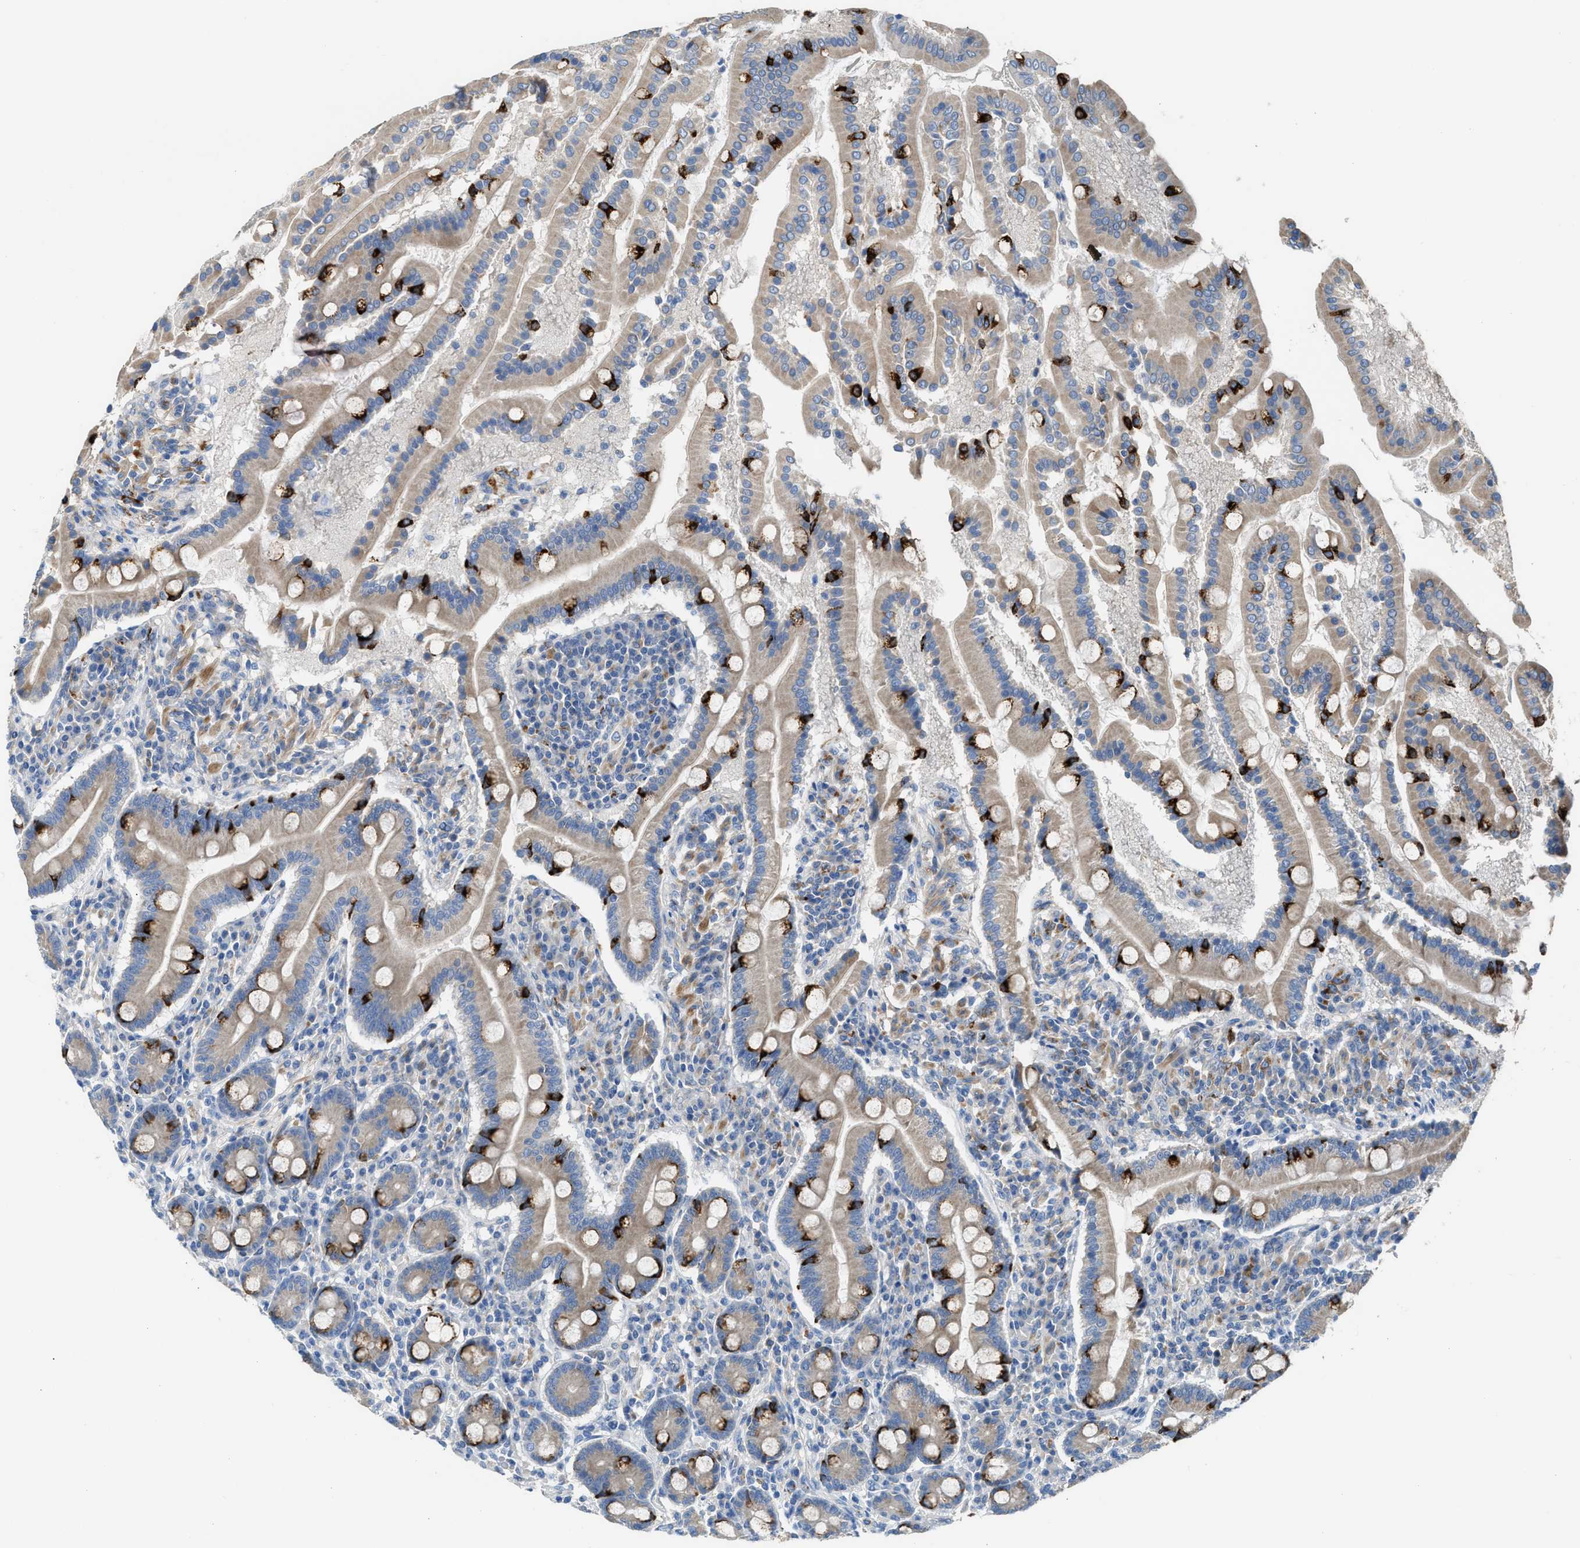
{"staining": {"intensity": "strong", "quantity": "25%-75%", "location": "cytoplasmic/membranous"}, "tissue": "duodenum", "cell_type": "Glandular cells", "image_type": "normal", "snomed": [{"axis": "morphology", "description": "Normal tissue, NOS"}, {"axis": "topography", "description": "Duodenum"}], "caption": "Approximately 25%-75% of glandular cells in unremarkable duodenum display strong cytoplasmic/membranous protein staining as visualized by brown immunohistochemical staining.", "gene": "AOAH", "patient": {"sex": "male", "age": 50}}